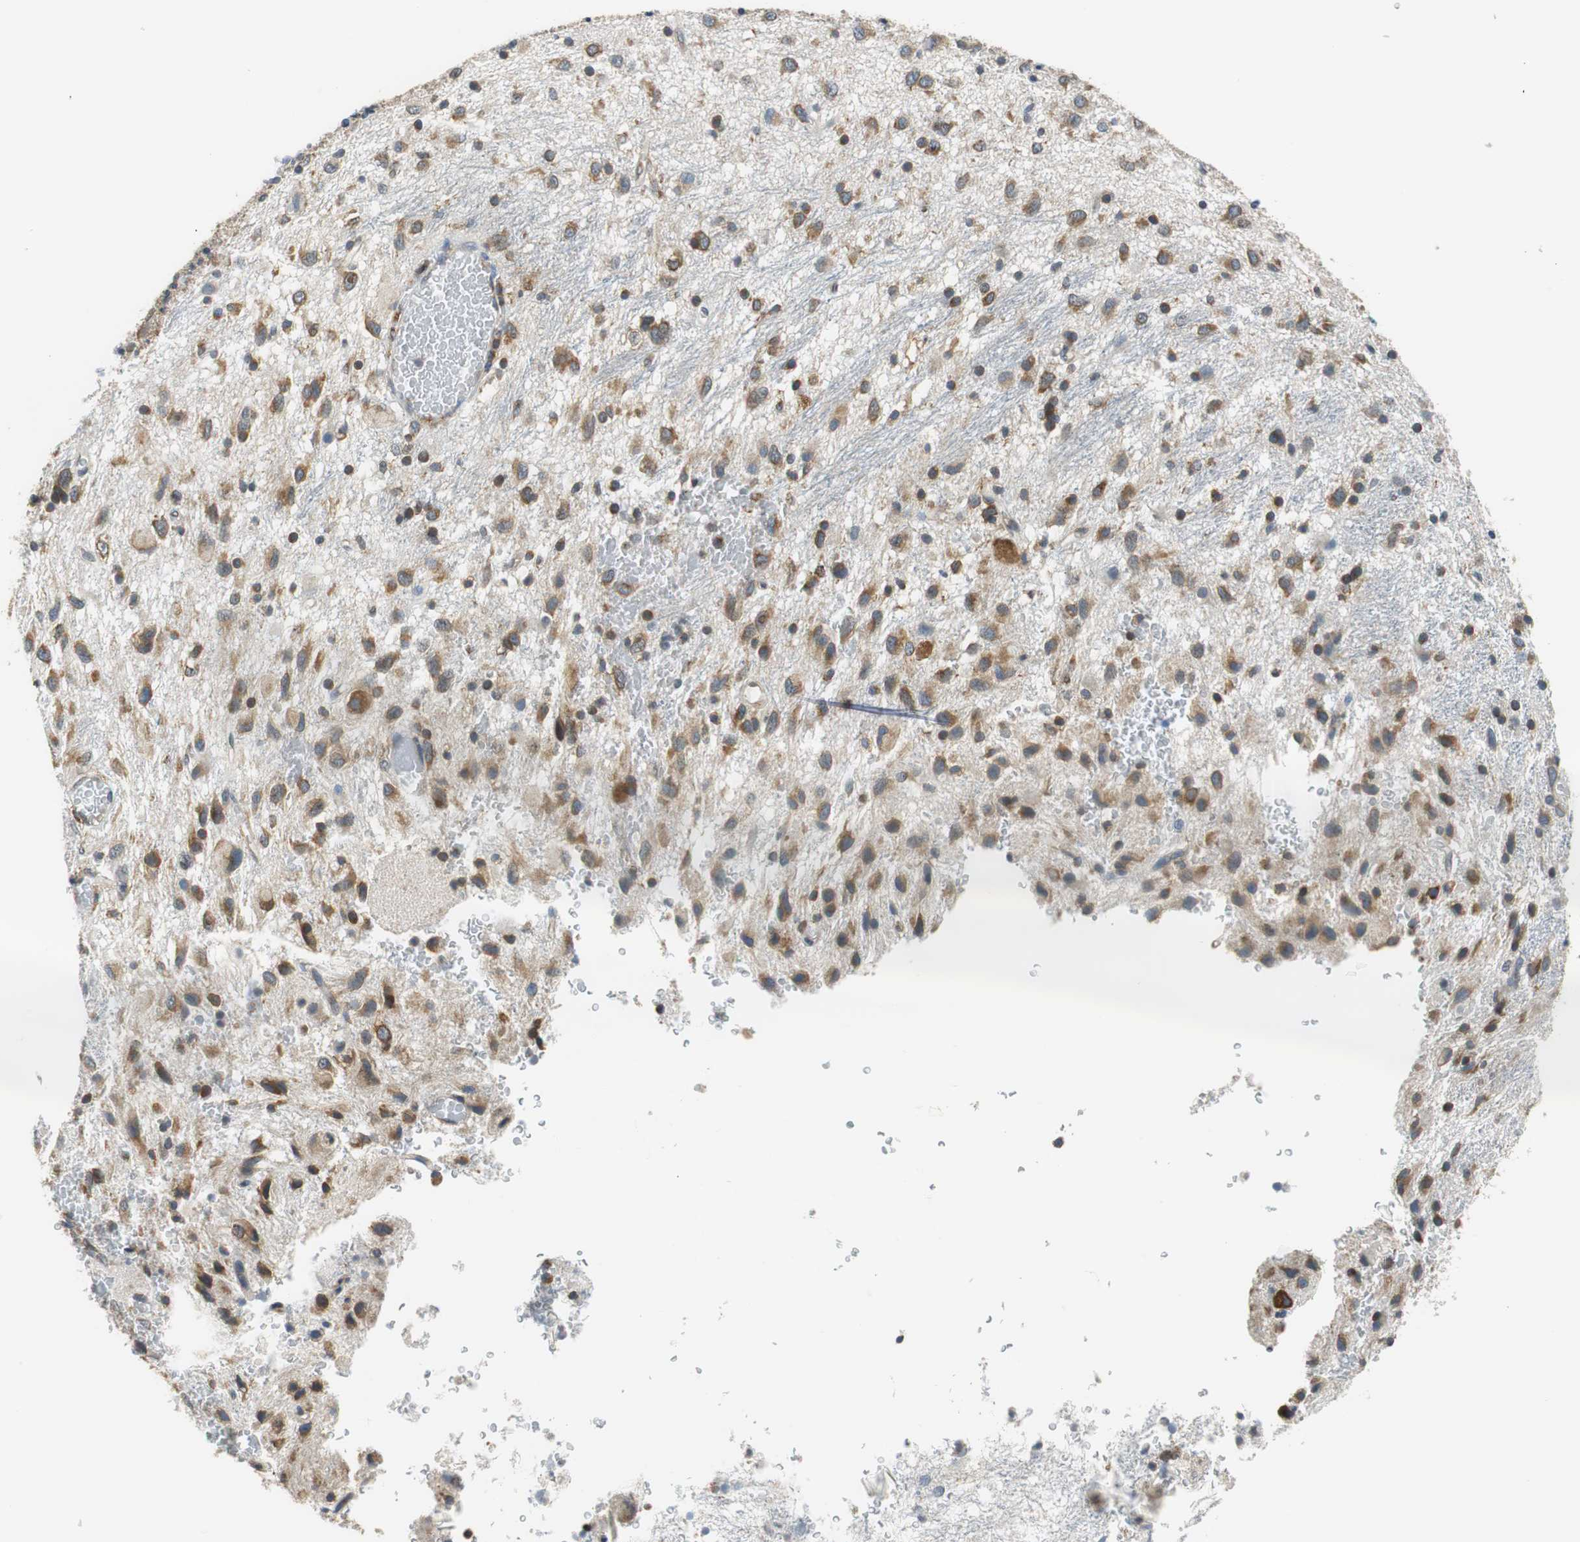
{"staining": {"intensity": "moderate", "quantity": ">75%", "location": "cytoplasmic/membranous"}, "tissue": "glioma", "cell_type": "Tumor cells", "image_type": "cancer", "snomed": [{"axis": "morphology", "description": "Glioma, malignant, Low grade"}, {"axis": "topography", "description": "Brain"}], "caption": "Tumor cells demonstrate medium levels of moderate cytoplasmic/membranous positivity in about >75% of cells in human glioma. The staining was performed using DAB to visualize the protein expression in brown, while the nuclei were stained in blue with hematoxylin (Magnification: 20x).", "gene": "CNOT3", "patient": {"sex": "male", "age": 77}}